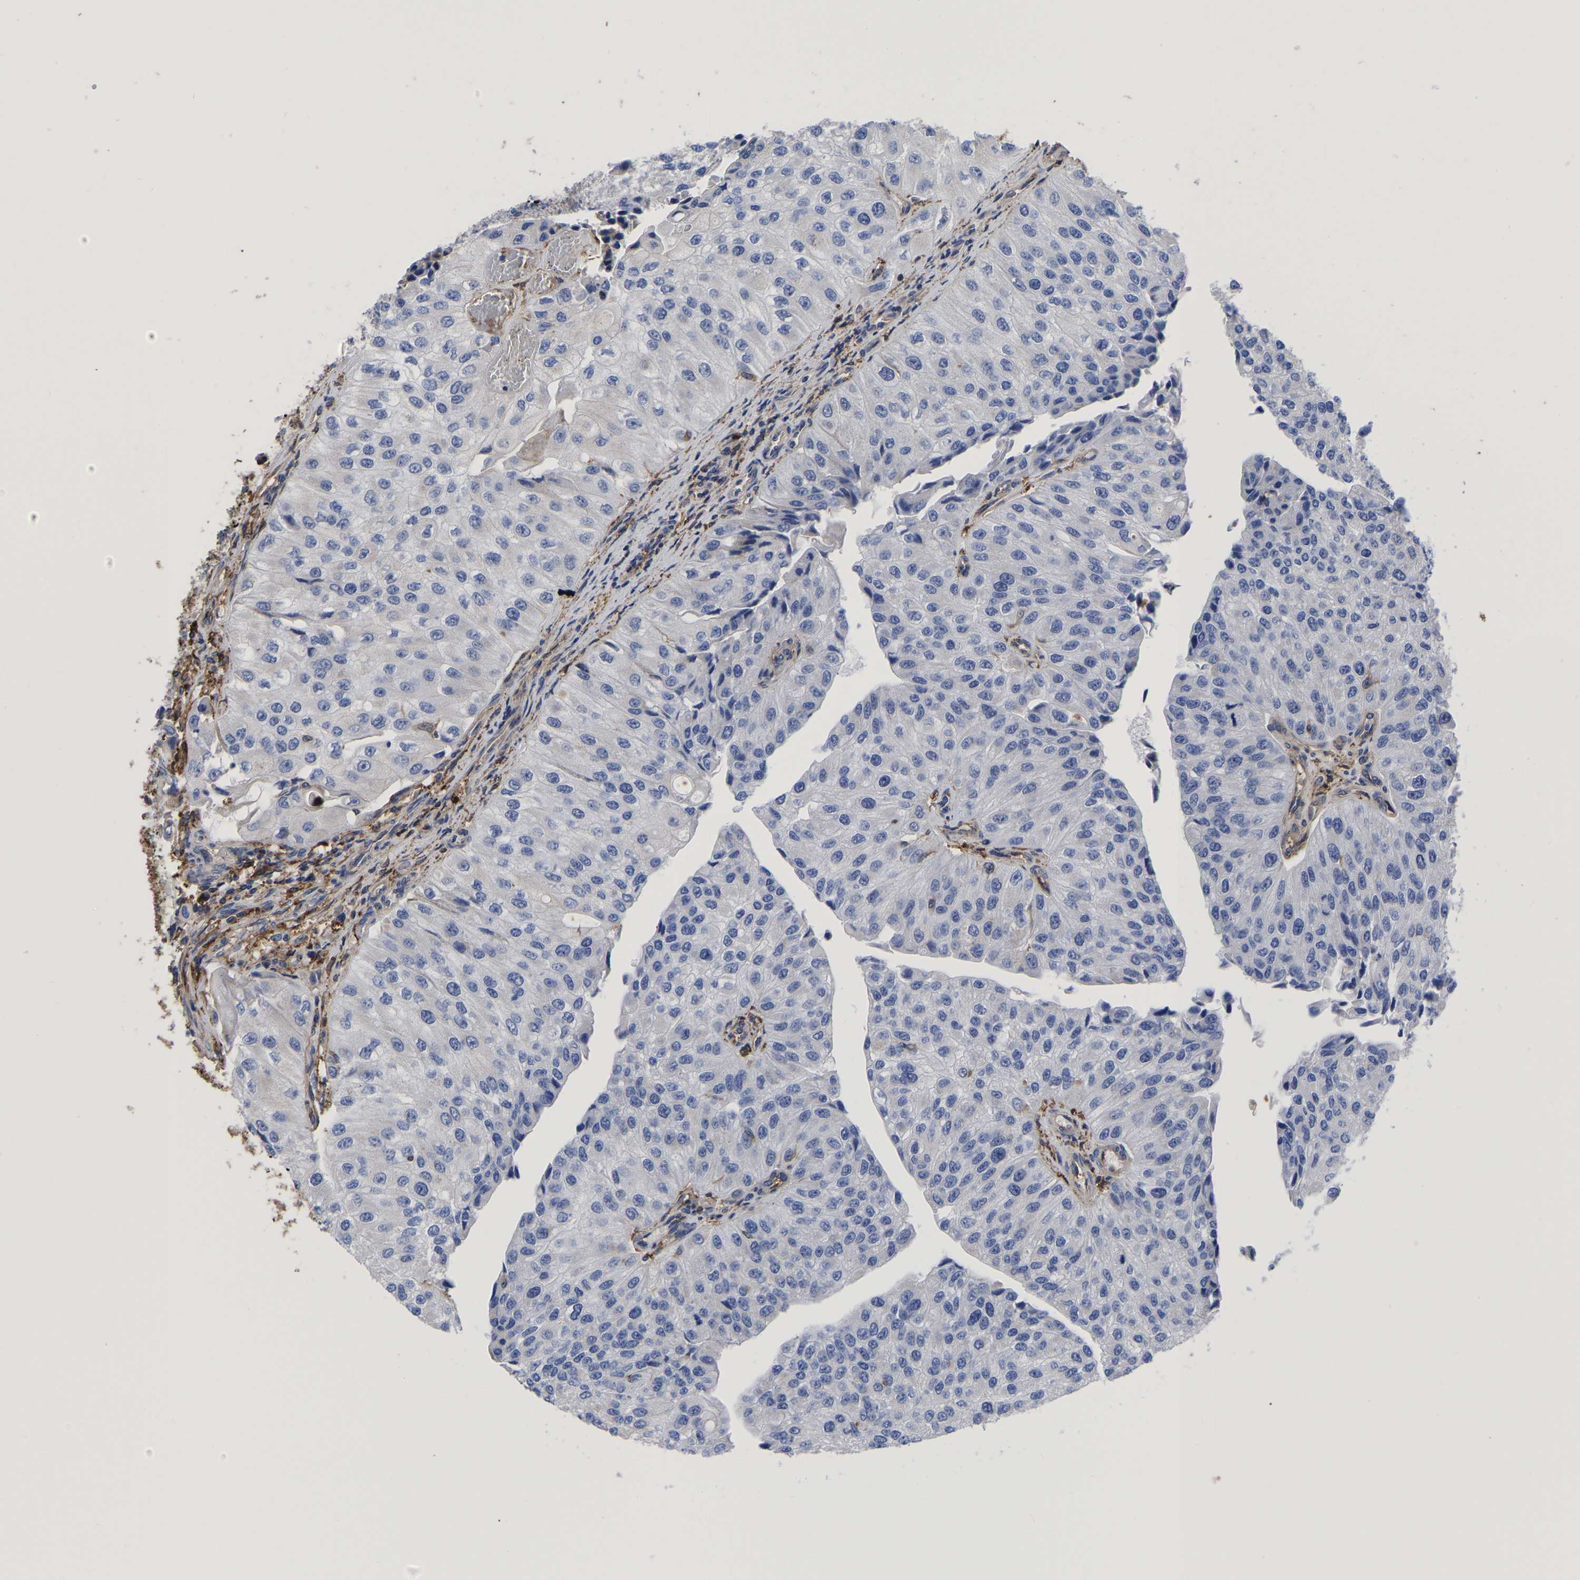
{"staining": {"intensity": "negative", "quantity": "none", "location": "none"}, "tissue": "urothelial cancer", "cell_type": "Tumor cells", "image_type": "cancer", "snomed": [{"axis": "morphology", "description": "Urothelial carcinoma, High grade"}, {"axis": "topography", "description": "Kidney"}, {"axis": "topography", "description": "Urinary bladder"}], "caption": "Tumor cells are negative for brown protein staining in urothelial cancer.", "gene": "LIF", "patient": {"sex": "male", "age": 77}}